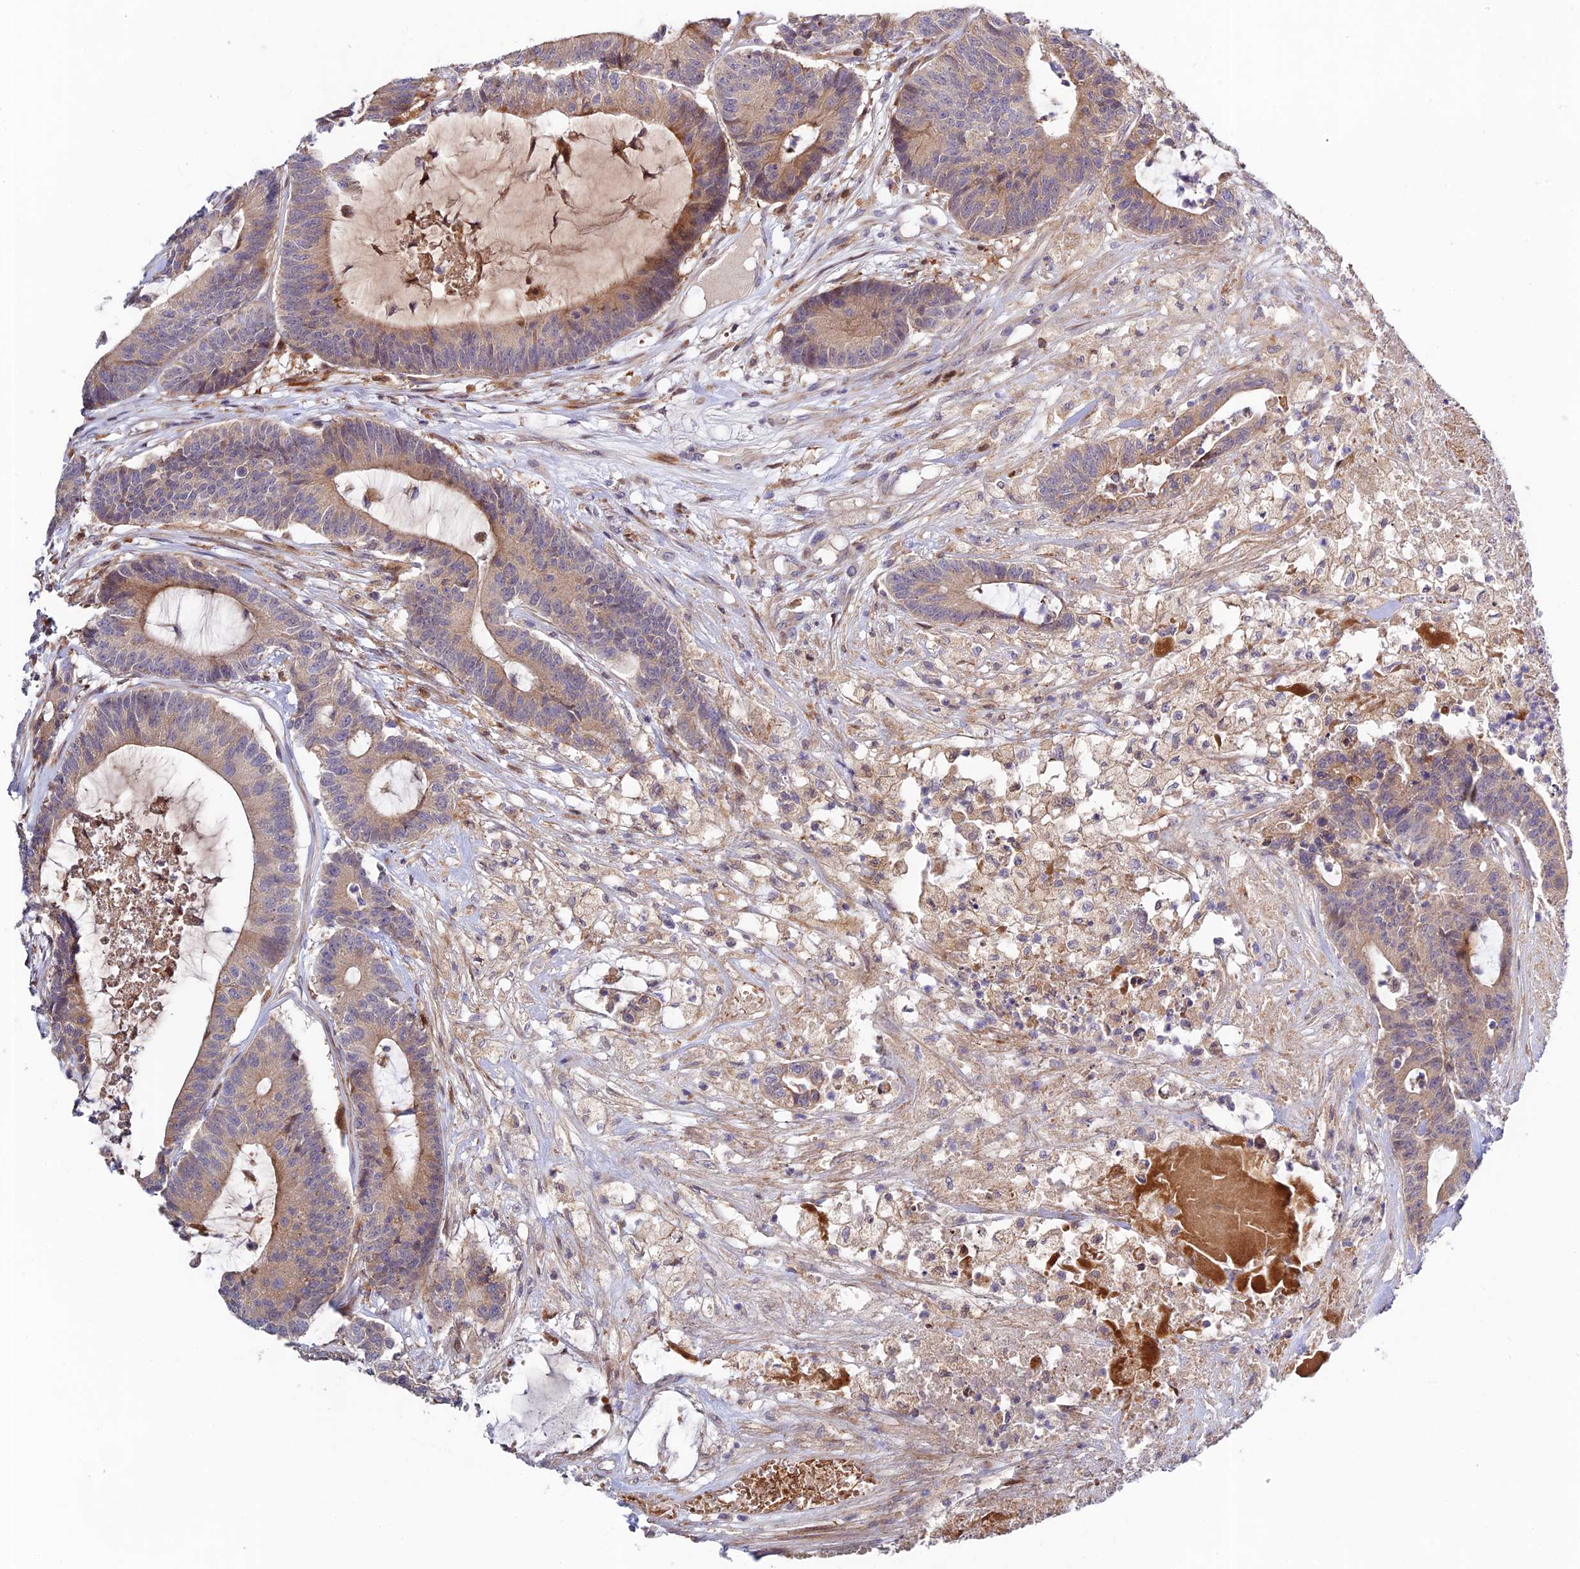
{"staining": {"intensity": "weak", "quantity": "25%-75%", "location": "cytoplasmic/membranous"}, "tissue": "colorectal cancer", "cell_type": "Tumor cells", "image_type": "cancer", "snomed": [{"axis": "morphology", "description": "Adenocarcinoma, NOS"}, {"axis": "topography", "description": "Colon"}], "caption": "Protein staining of adenocarcinoma (colorectal) tissue reveals weak cytoplasmic/membranous positivity in approximately 25%-75% of tumor cells. (Brightfield microscopy of DAB IHC at high magnification).", "gene": "FUOM", "patient": {"sex": "female", "age": 84}}